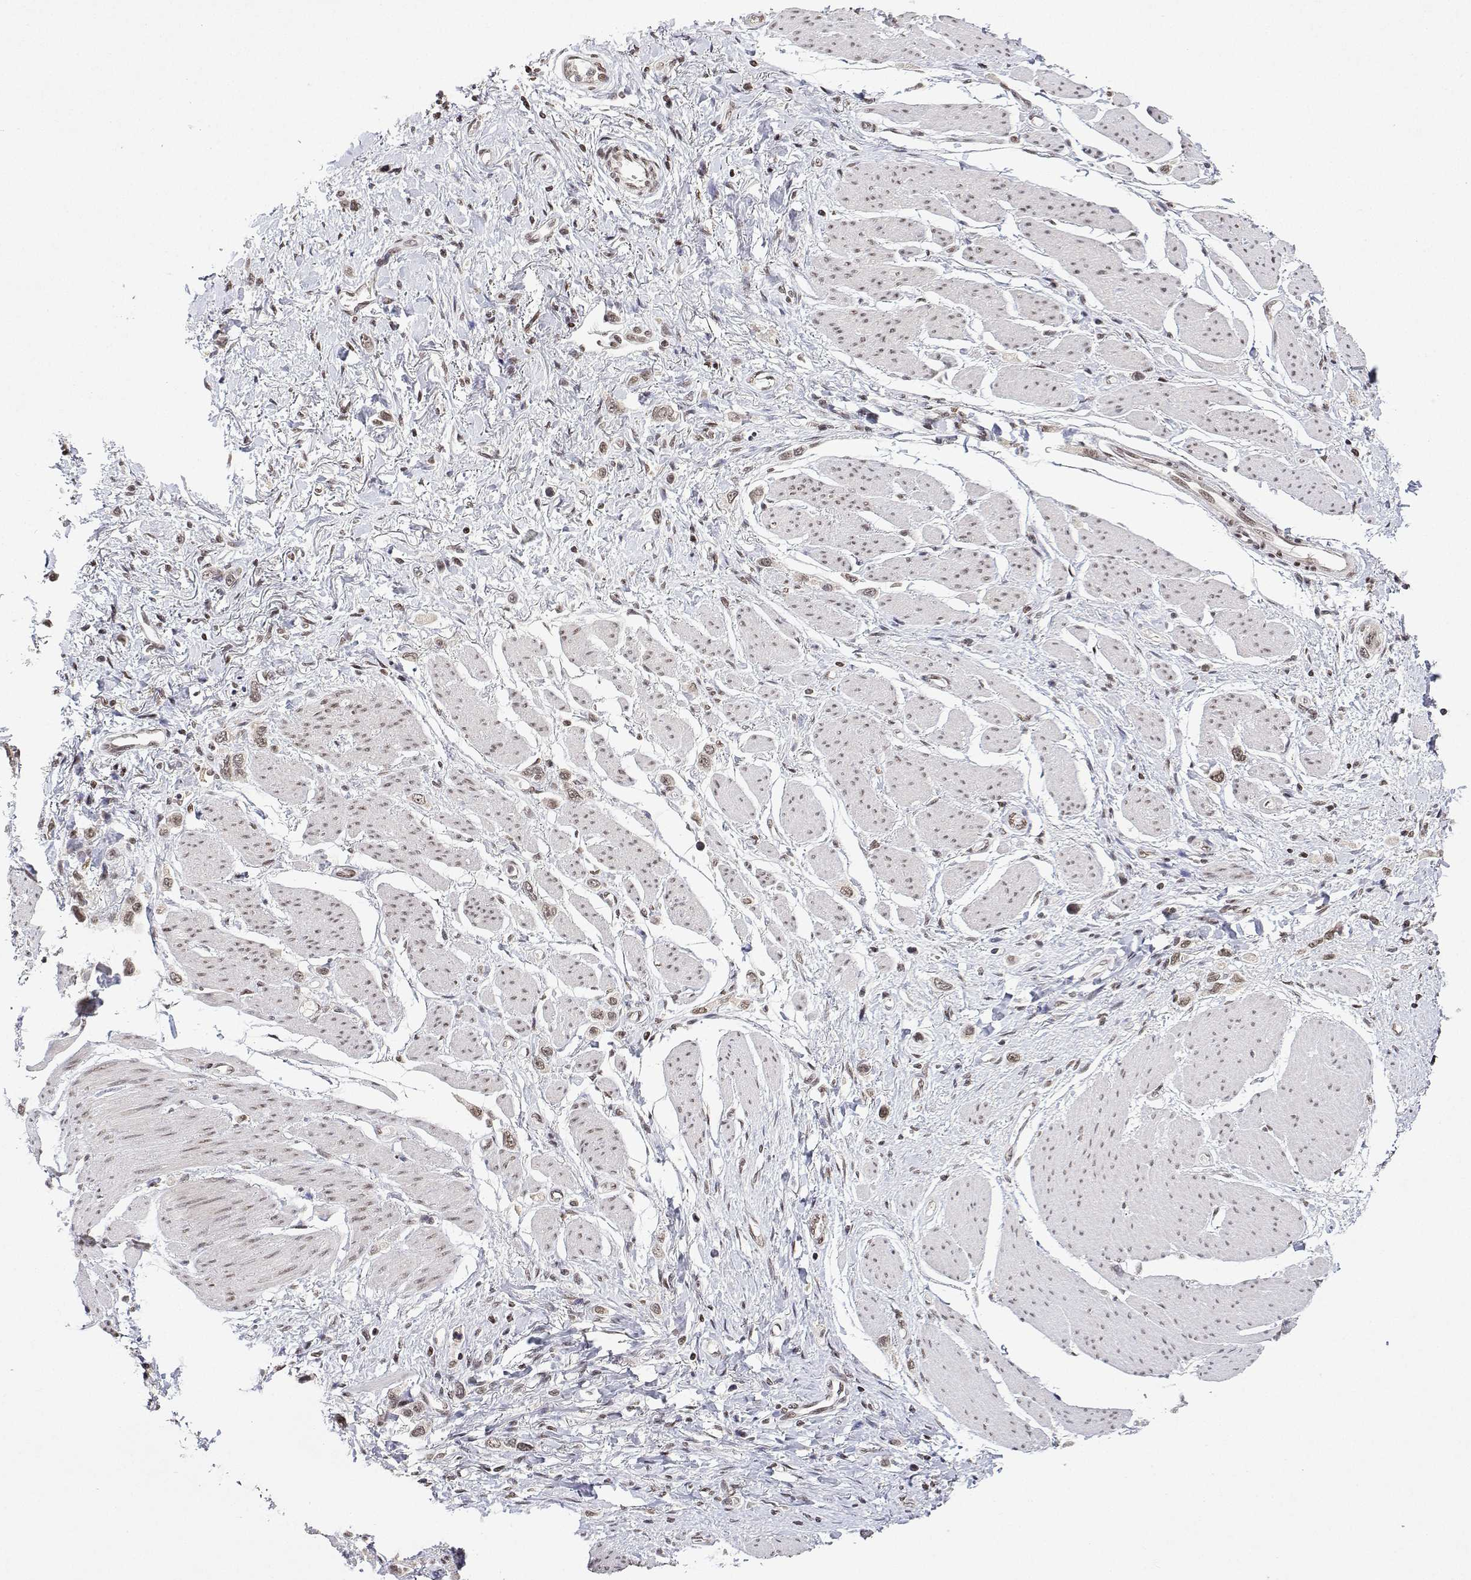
{"staining": {"intensity": "weak", "quantity": ">75%", "location": "nuclear"}, "tissue": "stomach cancer", "cell_type": "Tumor cells", "image_type": "cancer", "snomed": [{"axis": "morphology", "description": "Adenocarcinoma, NOS"}, {"axis": "topography", "description": "Stomach"}], "caption": "Stomach adenocarcinoma stained for a protein (brown) displays weak nuclear positive positivity in approximately >75% of tumor cells.", "gene": "XPC", "patient": {"sex": "female", "age": 65}}